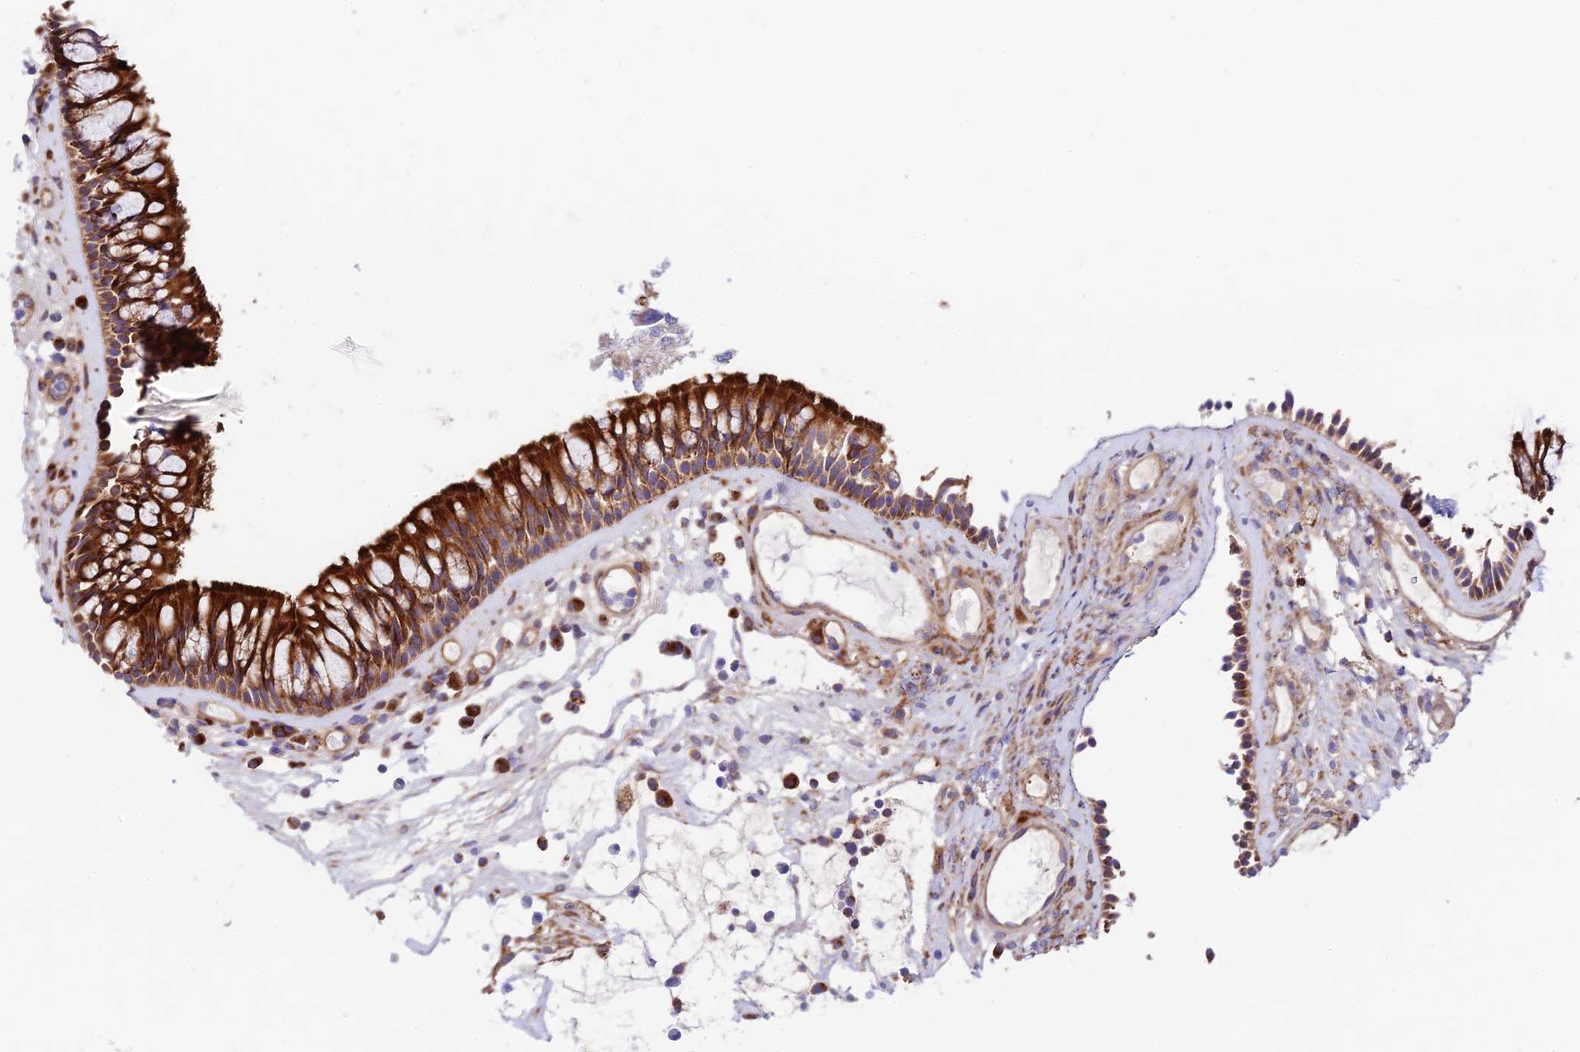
{"staining": {"intensity": "strong", "quantity": ">75%", "location": "cytoplasmic/membranous"}, "tissue": "nasopharynx", "cell_type": "Respiratory epithelial cells", "image_type": "normal", "snomed": [{"axis": "morphology", "description": "Normal tissue, NOS"}, {"axis": "morphology", "description": "Inflammation, NOS"}, {"axis": "morphology", "description": "Malignant melanoma, Metastatic site"}, {"axis": "topography", "description": "Nasopharynx"}], "caption": "Approximately >75% of respiratory epithelial cells in normal human nasopharynx demonstrate strong cytoplasmic/membranous protein staining as visualized by brown immunohistochemical staining.", "gene": "VPS13C", "patient": {"sex": "male", "age": 70}}